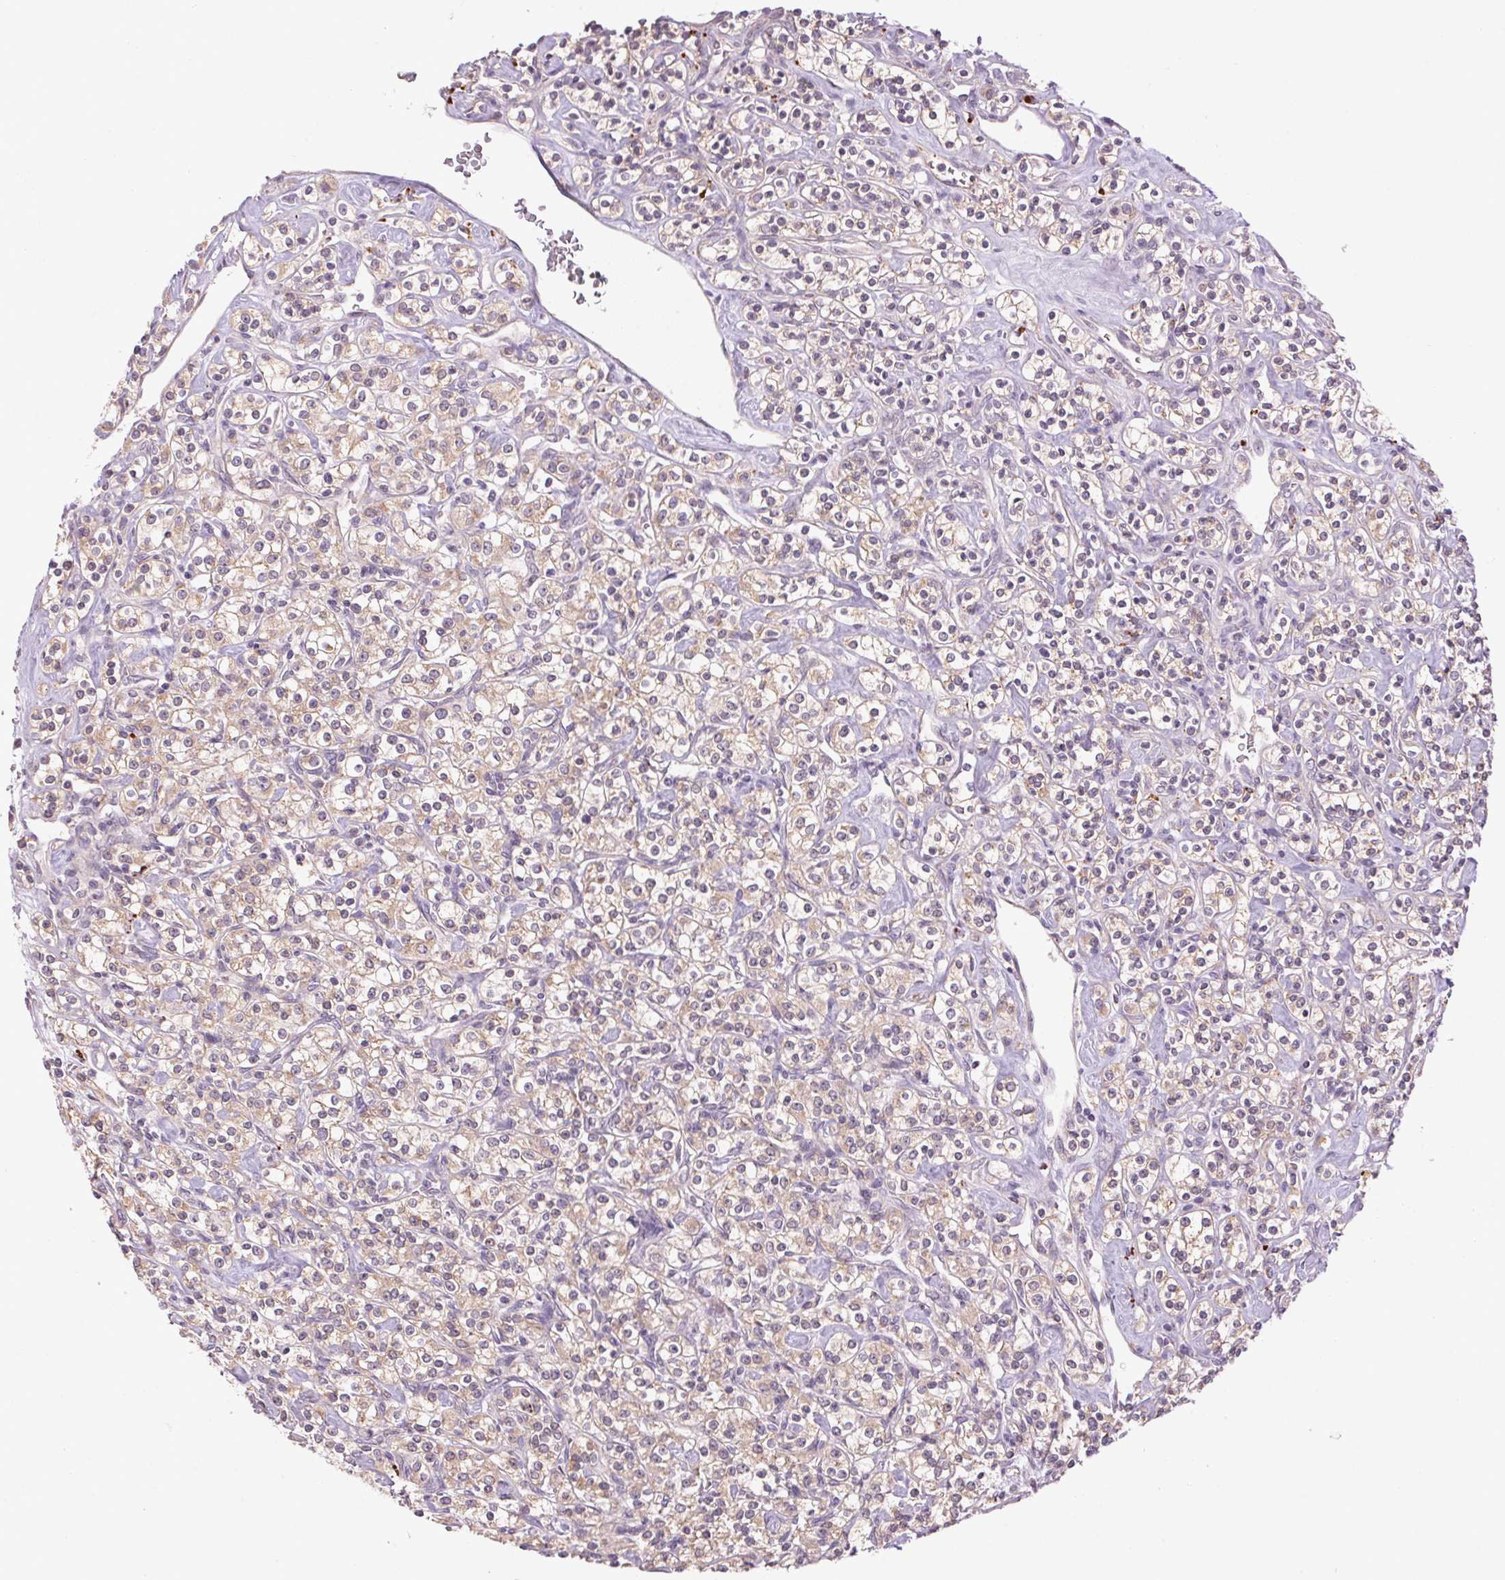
{"staining": {"intensity": "weak", "quantity": ">75%", "location": "cytoplasmic/membranous"}, "tissue": "renal cancer", "cell_type": "Tumor cells", "image_type": "cancer", "snomed": [{"axis": "morphology", "description": "Adenocarcinoma, NOS"}, {"axis": "topography", "description": "Kidney"}], "caption": "Weak cytoplasmic/membranous protein staining is identified in about >75% of tumor cells in renal cancer (adenocarcinoma).", "gene": "ADH5", "patient": {"sex": "male", "age": 77}}